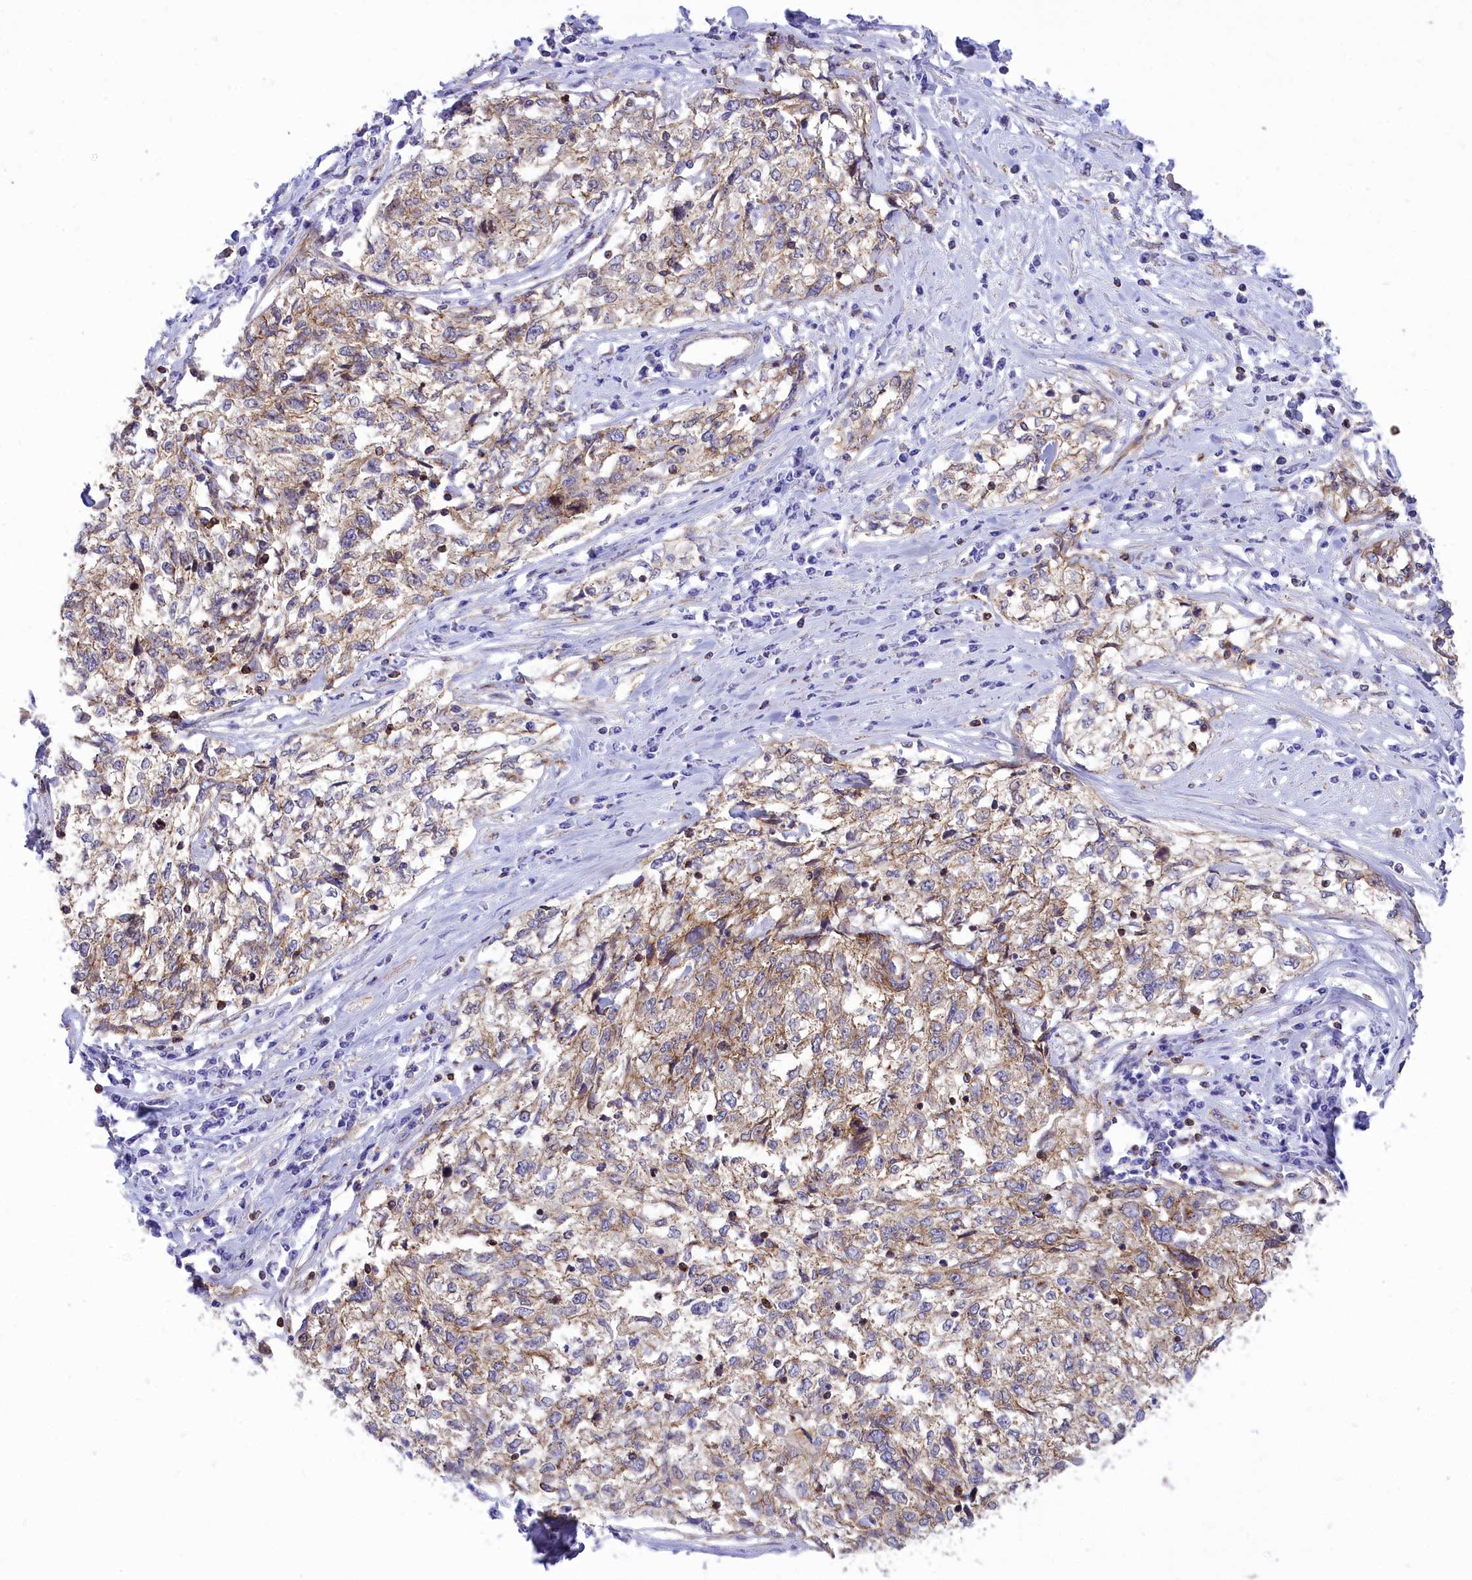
{"staining": {"intensity": "weak", "quantity": ">75%", "location": "cytoplasmic/membranous"}, "tissue": "cervical cancer", "cell_type": "Tumor cells", "image_type": "cancer", "snomed": [{"axis": "morphology", "description": "Squamous cell carcinoma, NOS"}, {"axis": "topography", "description": "Cervix"}], "caption": "Immunohistochemical staining of cervical squamous cell carcinoma demonstrates low levels of weak cytoplasmic/membranous staining in approximately >75% of tumor cells. Nuclei are stained in blue.", "gene": "SEPTIN9", "patient": {"sex": "female", "age": 57}}